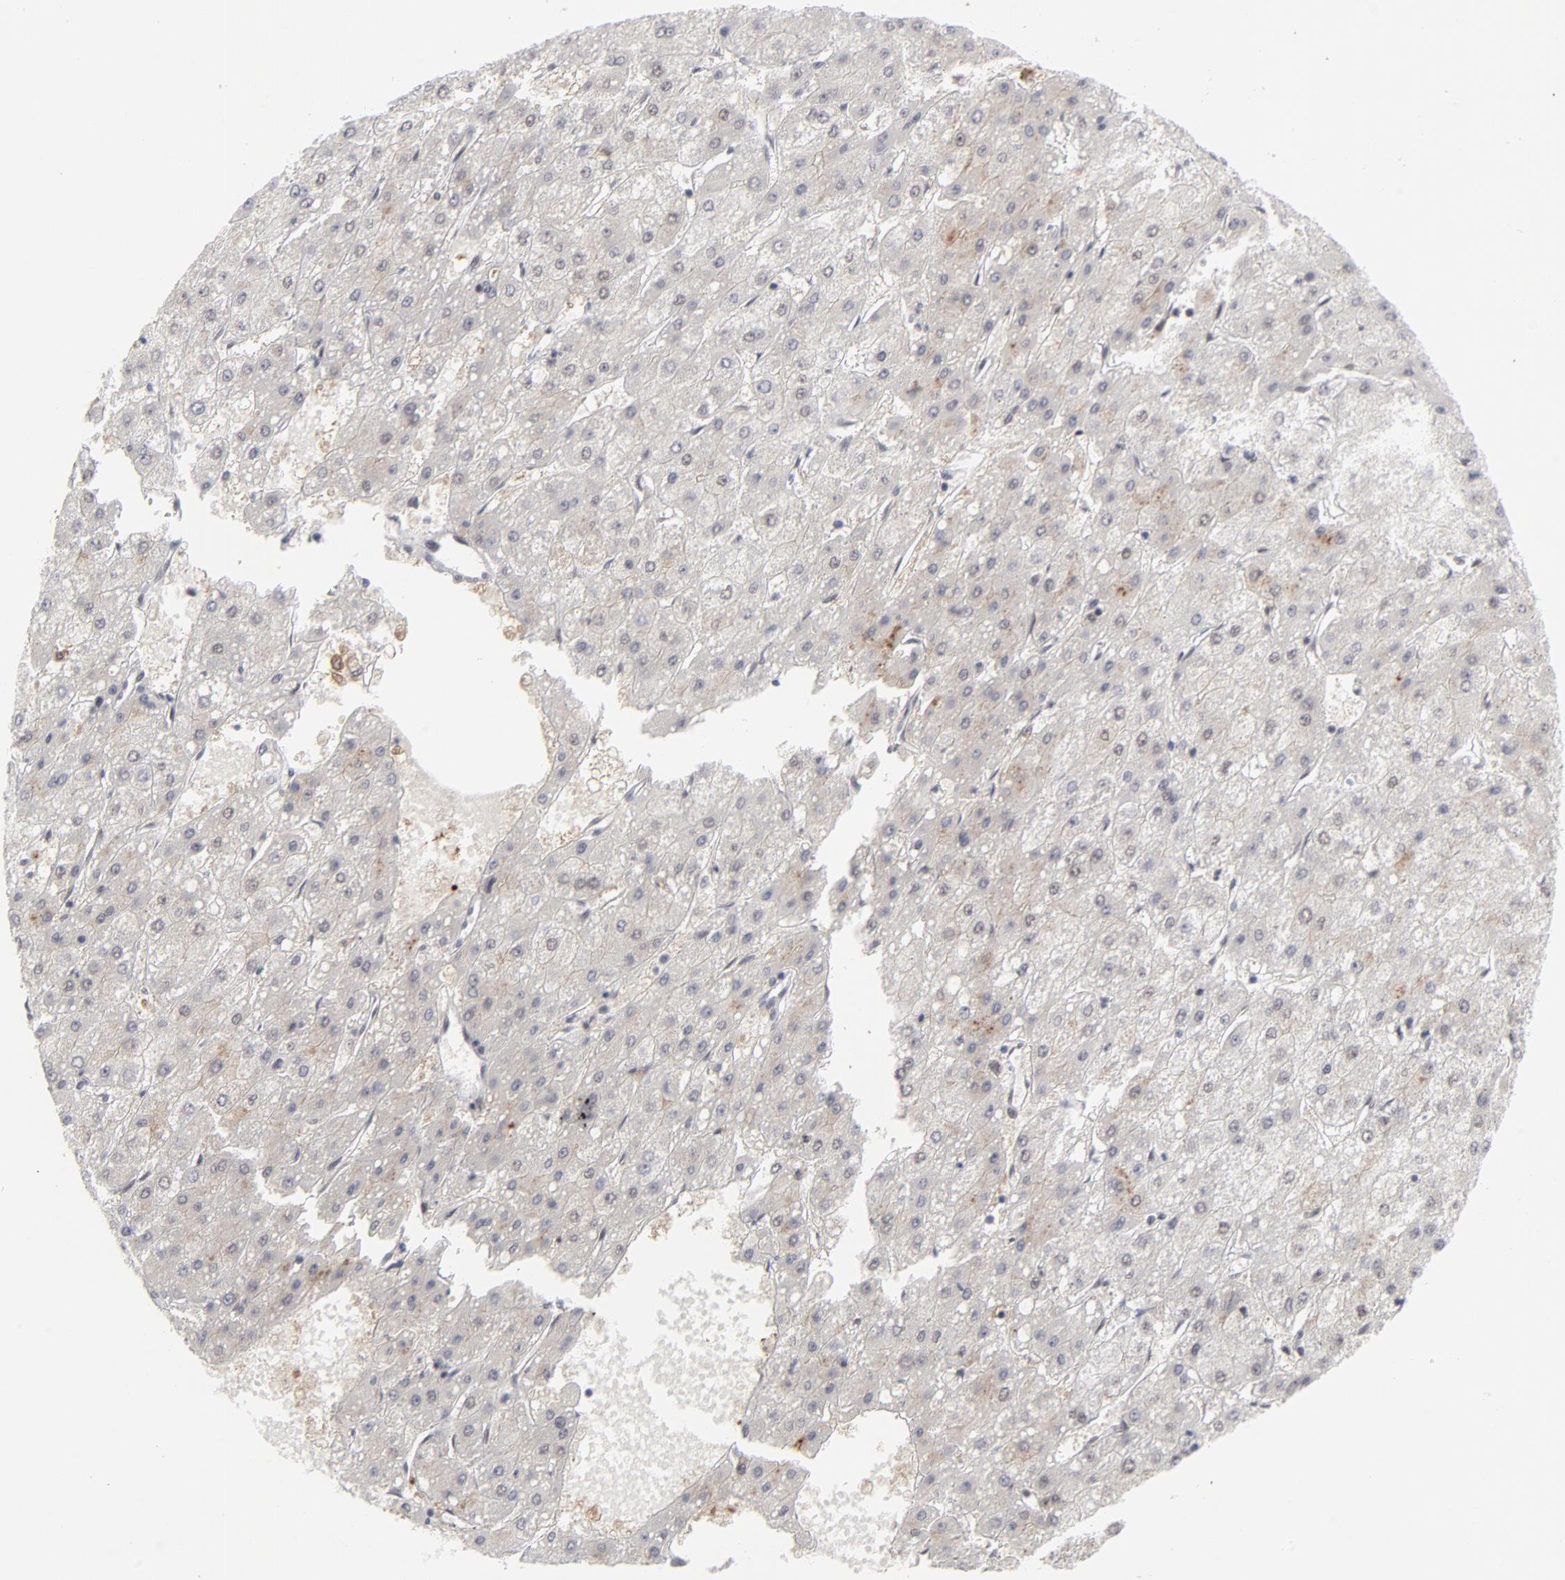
{"staining": {"intensity": "negative", "quantity": "none", "location": "none"}, "tissue": "liver cancer", "cell_type": "Tumor cells", "image_type": "cancer", "snomed": [{"axis": "morphology", "description": "Carcinoma, Hepatocellular, NOS"}, {"axis": "topography", "description": "Liver"}], "caption": "This is an immunohistochemistry photomicrograph of liver hepatocellular carcinoma. There is no staining in tumor cells.", "gene": "CCR2", "patient": {"sex": "female", "age": 52}}